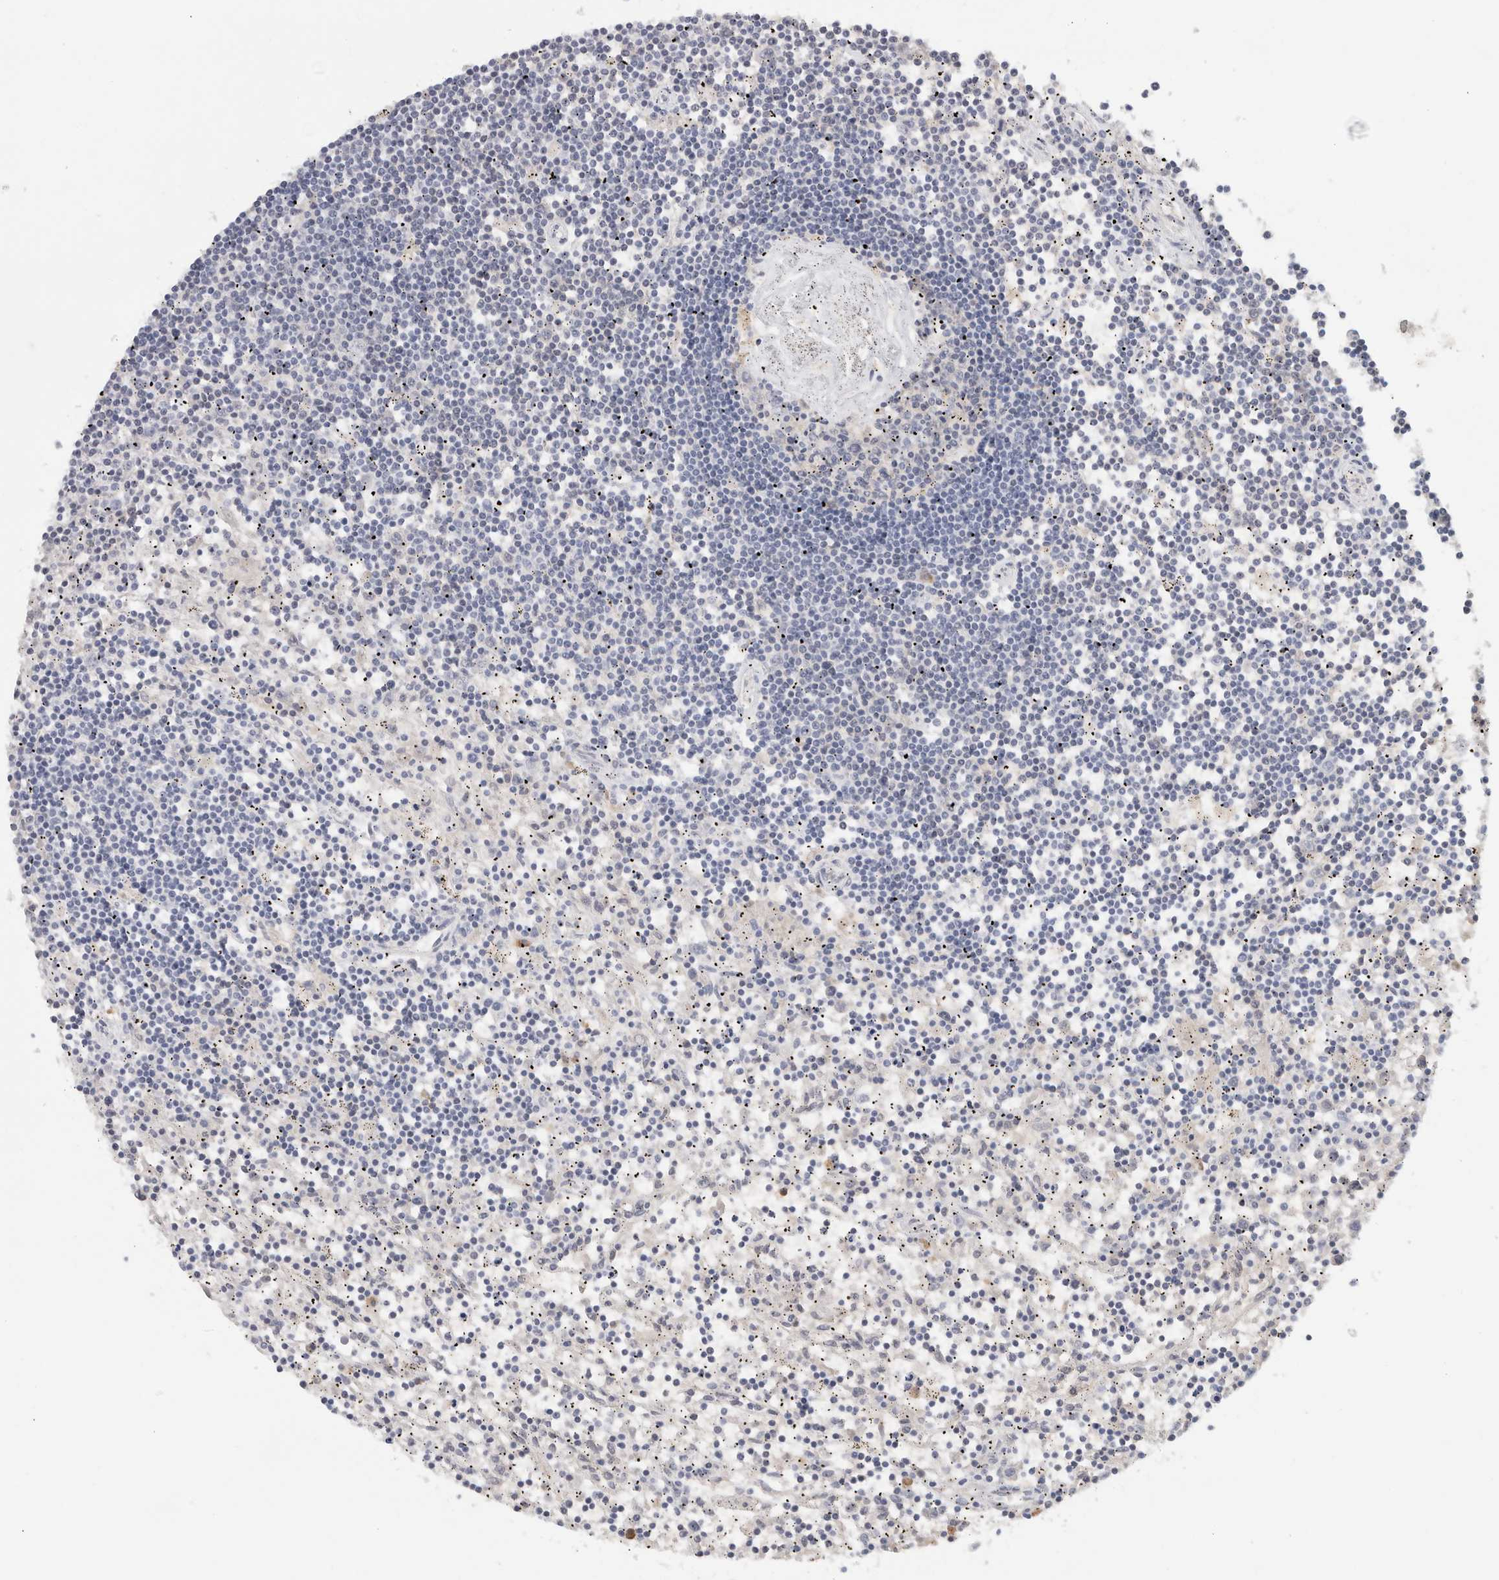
{"staining": {"intensity": "negative", "quantity": "none", "location": "none"}, "tissue": "lymphoma", "cell_type": "Tumor cells", "image_type": "cancer", "snomed": [{"axis": "morphology", "description": "Malignant lymphoma, non-Hodgkin's type, Low grade"}, {"axis": "topography", "description": "Spleen"}], "caption": "Human lymphoma stained for a protein using immunohistochemistry displays no positivity in tumor cells.", "gene": "STK31", "patient": {"sex": "male", "age": 76}}